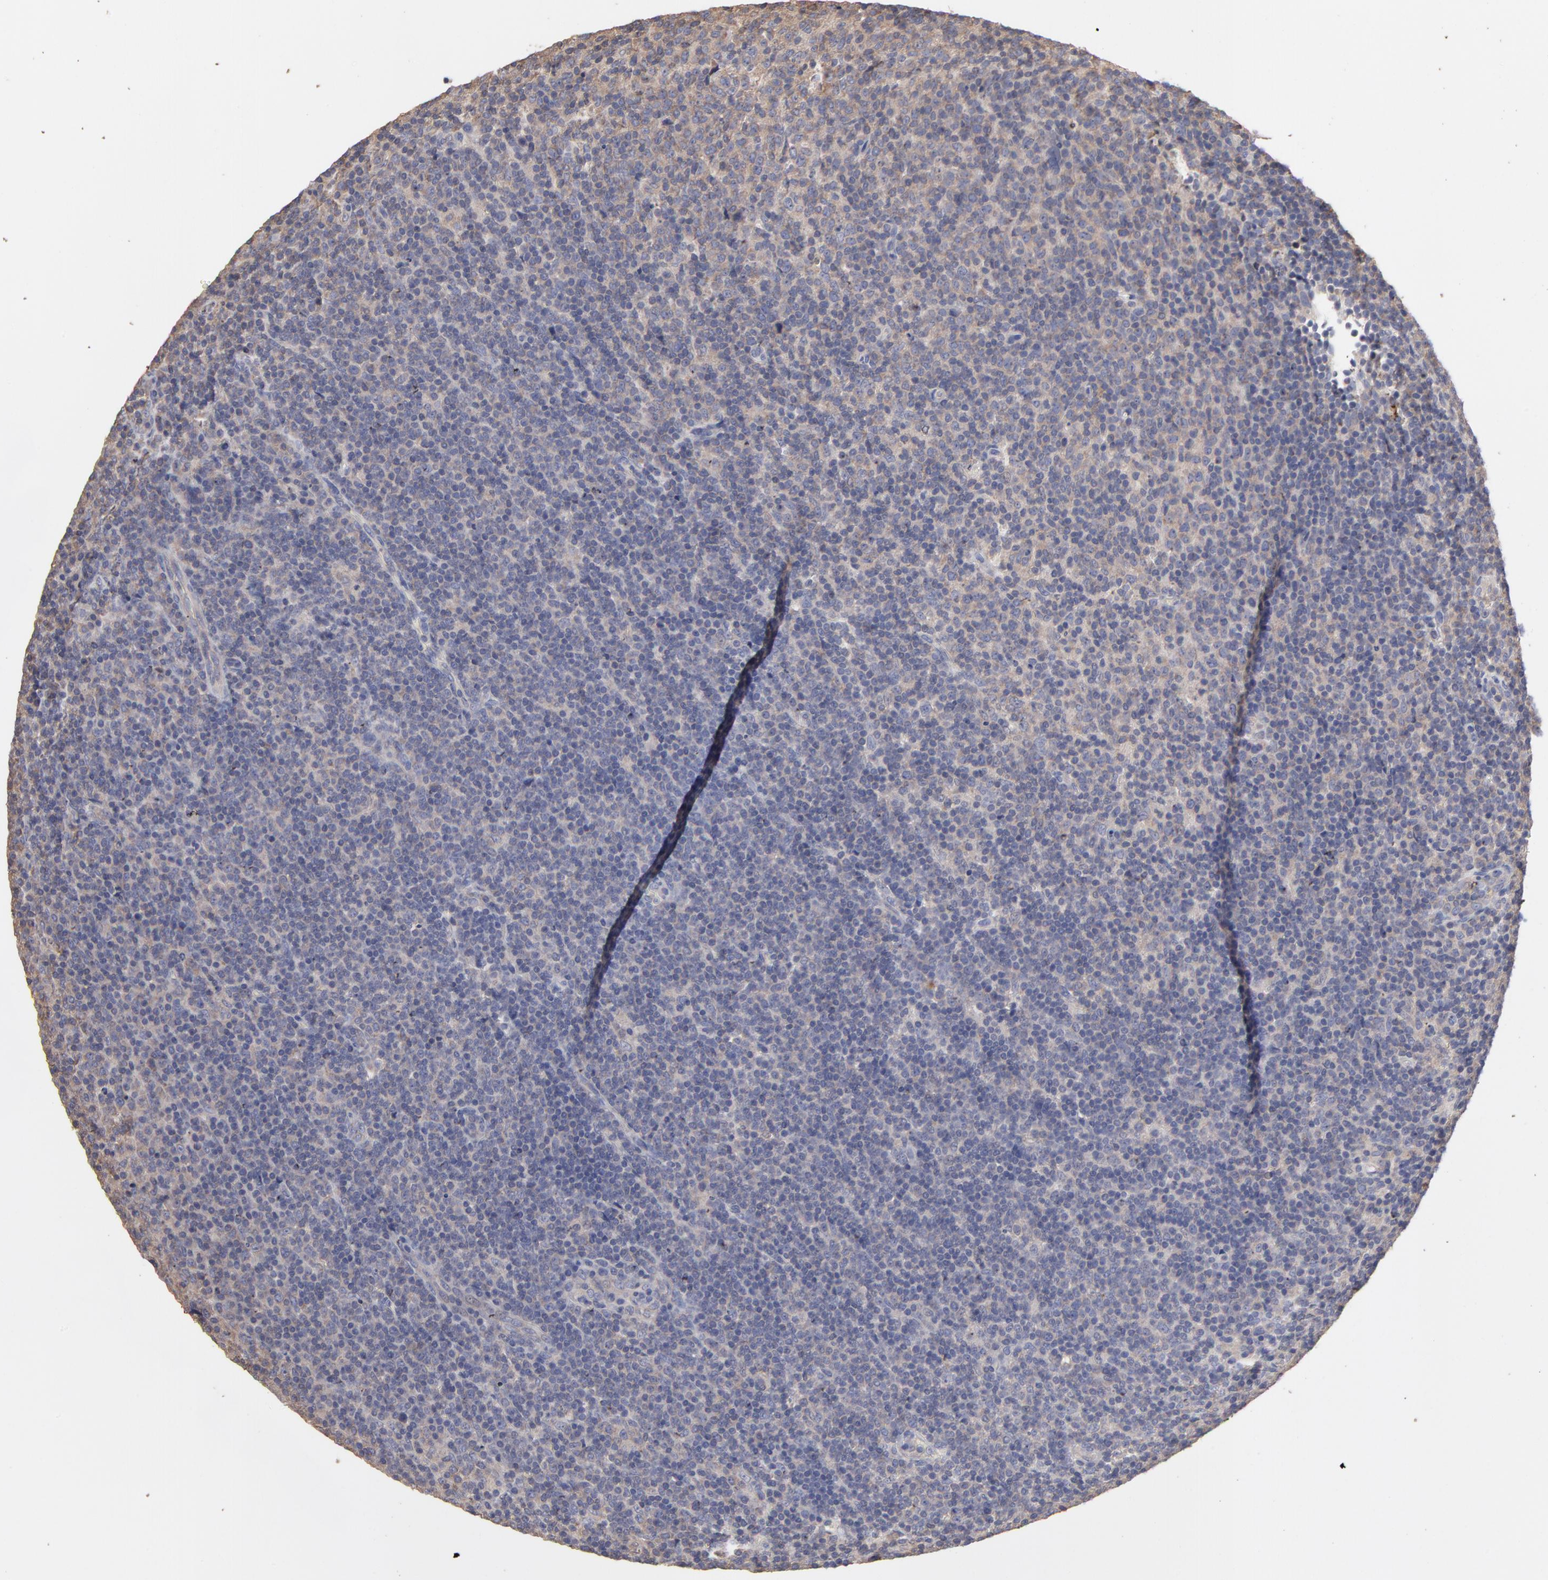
{"staining": {"intensity": "weak", "quantity": "<25%", "location": "cytoplasmic/membranous"}, "tissue": "lymphoma", "cell_type": "Tumor cells", "image_type": "cancer", "snomed": [{"axis": "morphology", "description": "Malignant lymphoma, non-Hodgkin's type, Low grade"}, {"axis": "topography", "description": "Lymph node"}], "caption": "Immunohistochemistry (IHC) image of neoplastic tissue: lymphoma stained with DAB demonstrates no significant protein positivity in tumor cells.", "gene": "TANGO2", "patient": {"sex": "male", "age": 70}}